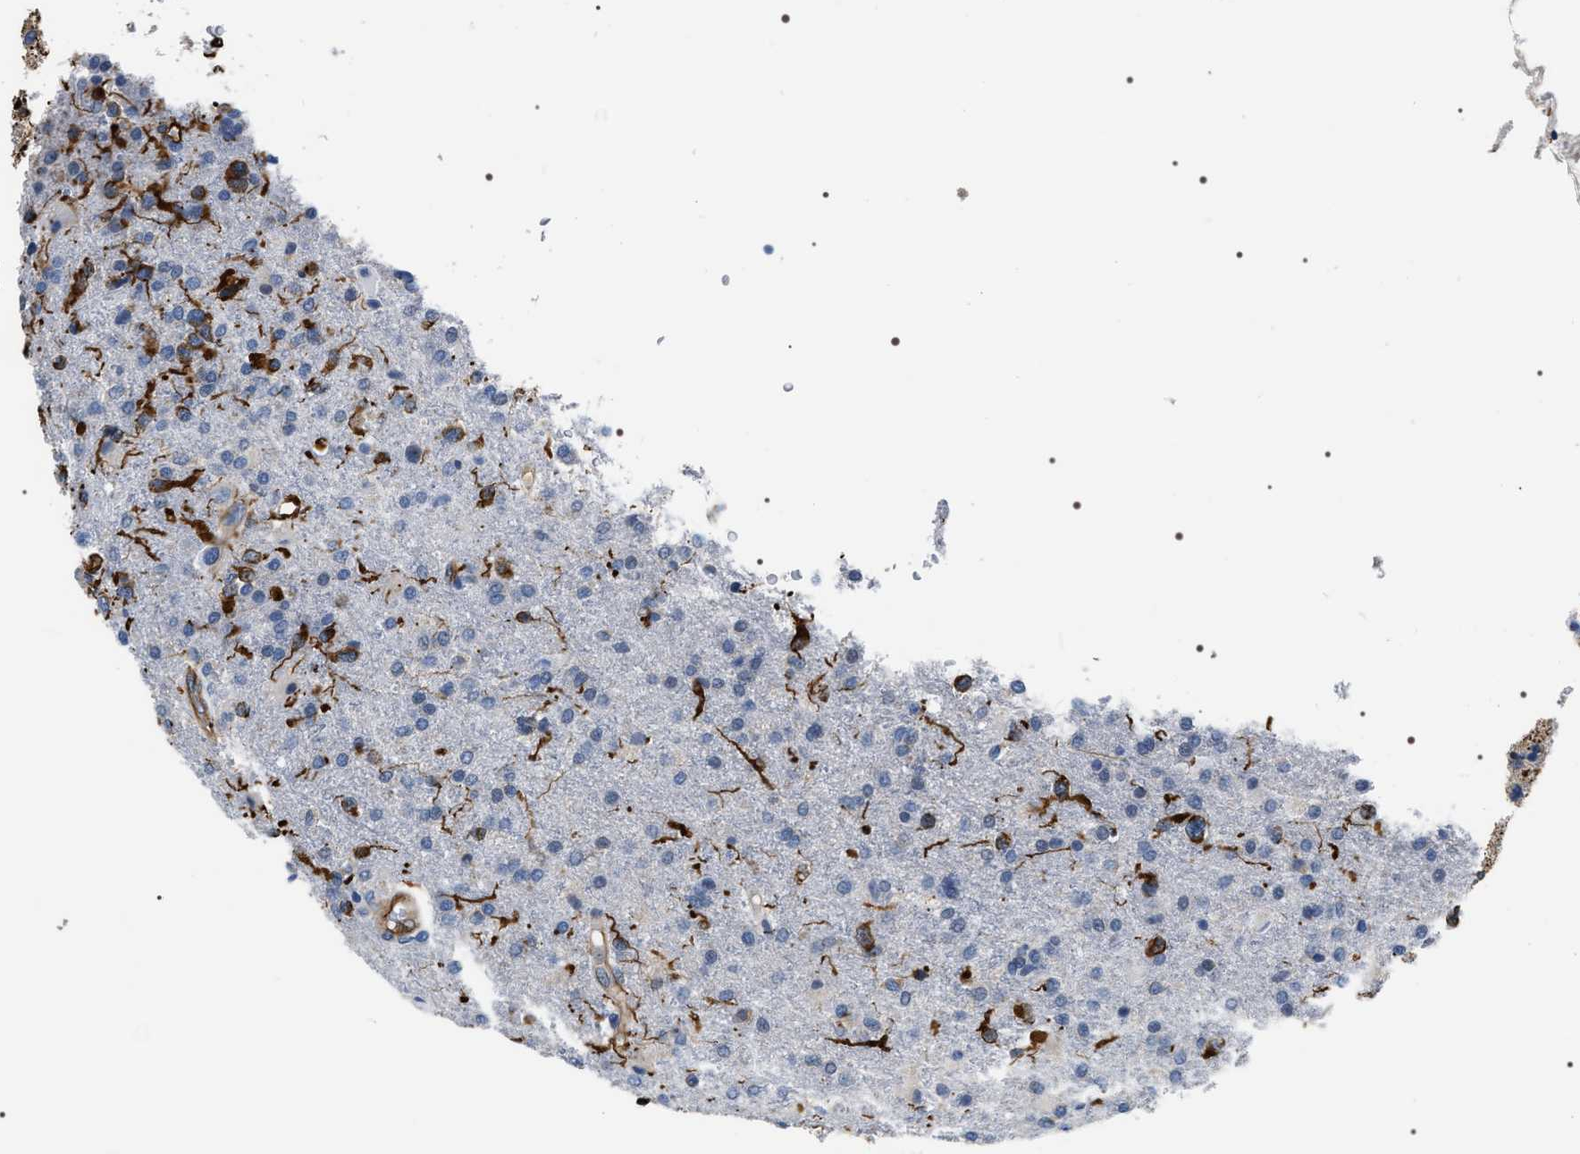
{"staining": {"intensity": "moderate", "quantity": "<25%", "location": "cytoplasmic/membranous"}, "tissue": "glioma", "cell_type": "Tumor cells", "image_type": "cancer", "snomed": [{"axis": "morphology", "description": "Glioma, malignant, High grade"}, {"axis": "topography", "description": "Brain"}], "caption": "High-grade glioma (malignant) was stained to show a protein in brown. There is low levels of moderate cytoplasmic/membranous positivity in about <25% of tumor cells.", "gene": "PKD1L1", "patient": {"sex": "male", "age": 72}}